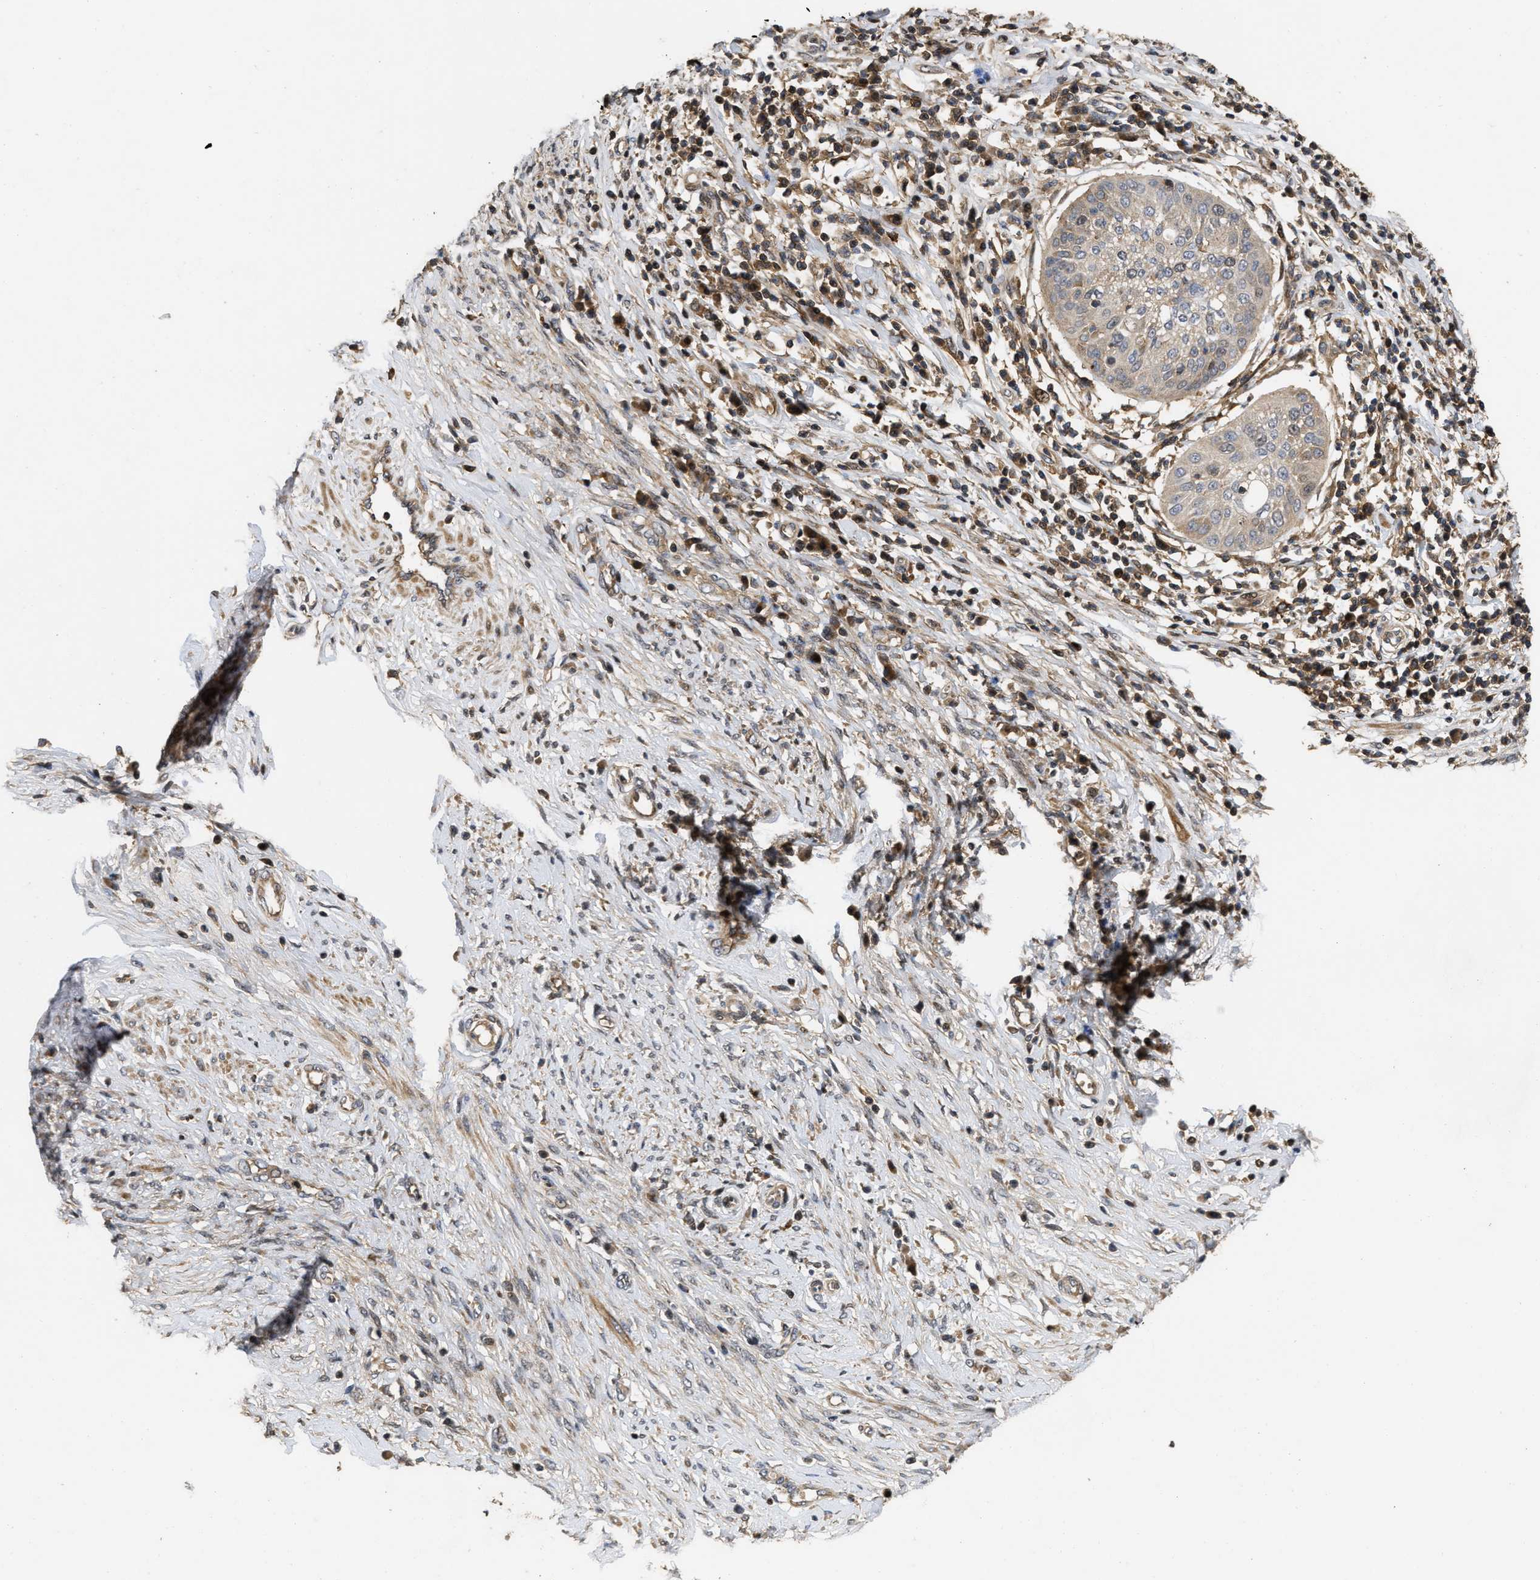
{"staining": {"intensity": "moderate", "quantity": "<25%", "location": "cytoplasmic/membranous,nuclear"}, "tissue": "cervical cancer", "cell_type": "Tumor cells", "image_type": "cancer", "snomed": [{"axis": "morphology", "description": "Normal tissue, NOS"}, {"axis": "morphology", "description": "Squamous cell carcinoma, NOS"}, {"axis": "topography", "description": "Cervix"}], "caption": "Human cervical cancer (squamous cell carcinoma) stained with a brown dye exhibits moderate cytoplasmic/membranous and nuclear positive expression in approximately <25% of tumor cells.", "gene": "CBR3", "patient": {"sex": "female", "age": 39}}